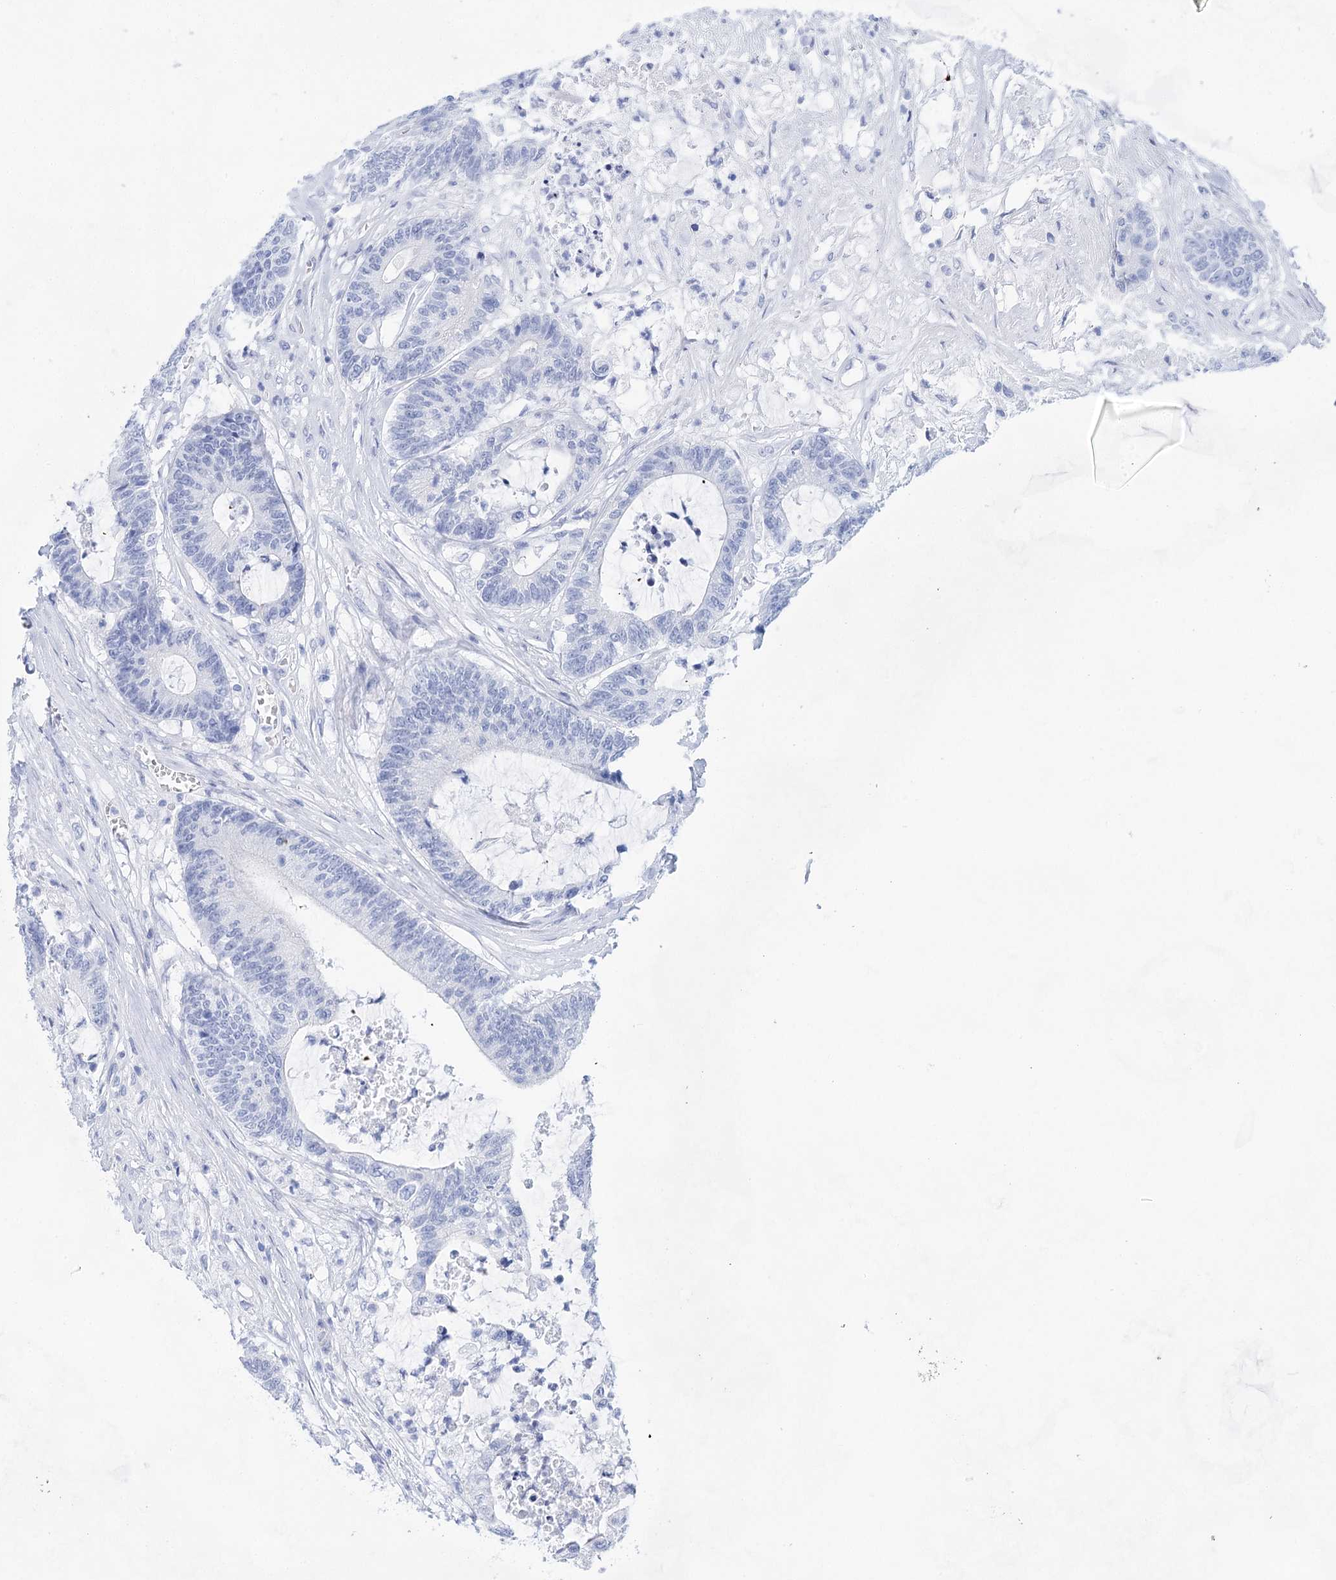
{"staining": {"intensity": "negative", "quantity": "none", "location": "none"}, "tissue": "colorectal cancer", "cell_type": "Tumor cells", "image_type": "cancer", "snomed": [{"axis": "morphology", "description": "Adenocarcinoma, NOS"}, {"axis": "topography", "description": "Colon"}], "caption": "DAB (3,3'-diaminobenzidine) immunohistochemical staining of colorectal cancer (adenocarcinoma) demonstrates no significant positivity in tumor cells. (DAB (3,3'-diaminobenzidine) immunohistochemistry visualized using brightfield microscopy, high magnification).", "gene": "LALBA", "patient": {"sex": "female", "age": 84}}